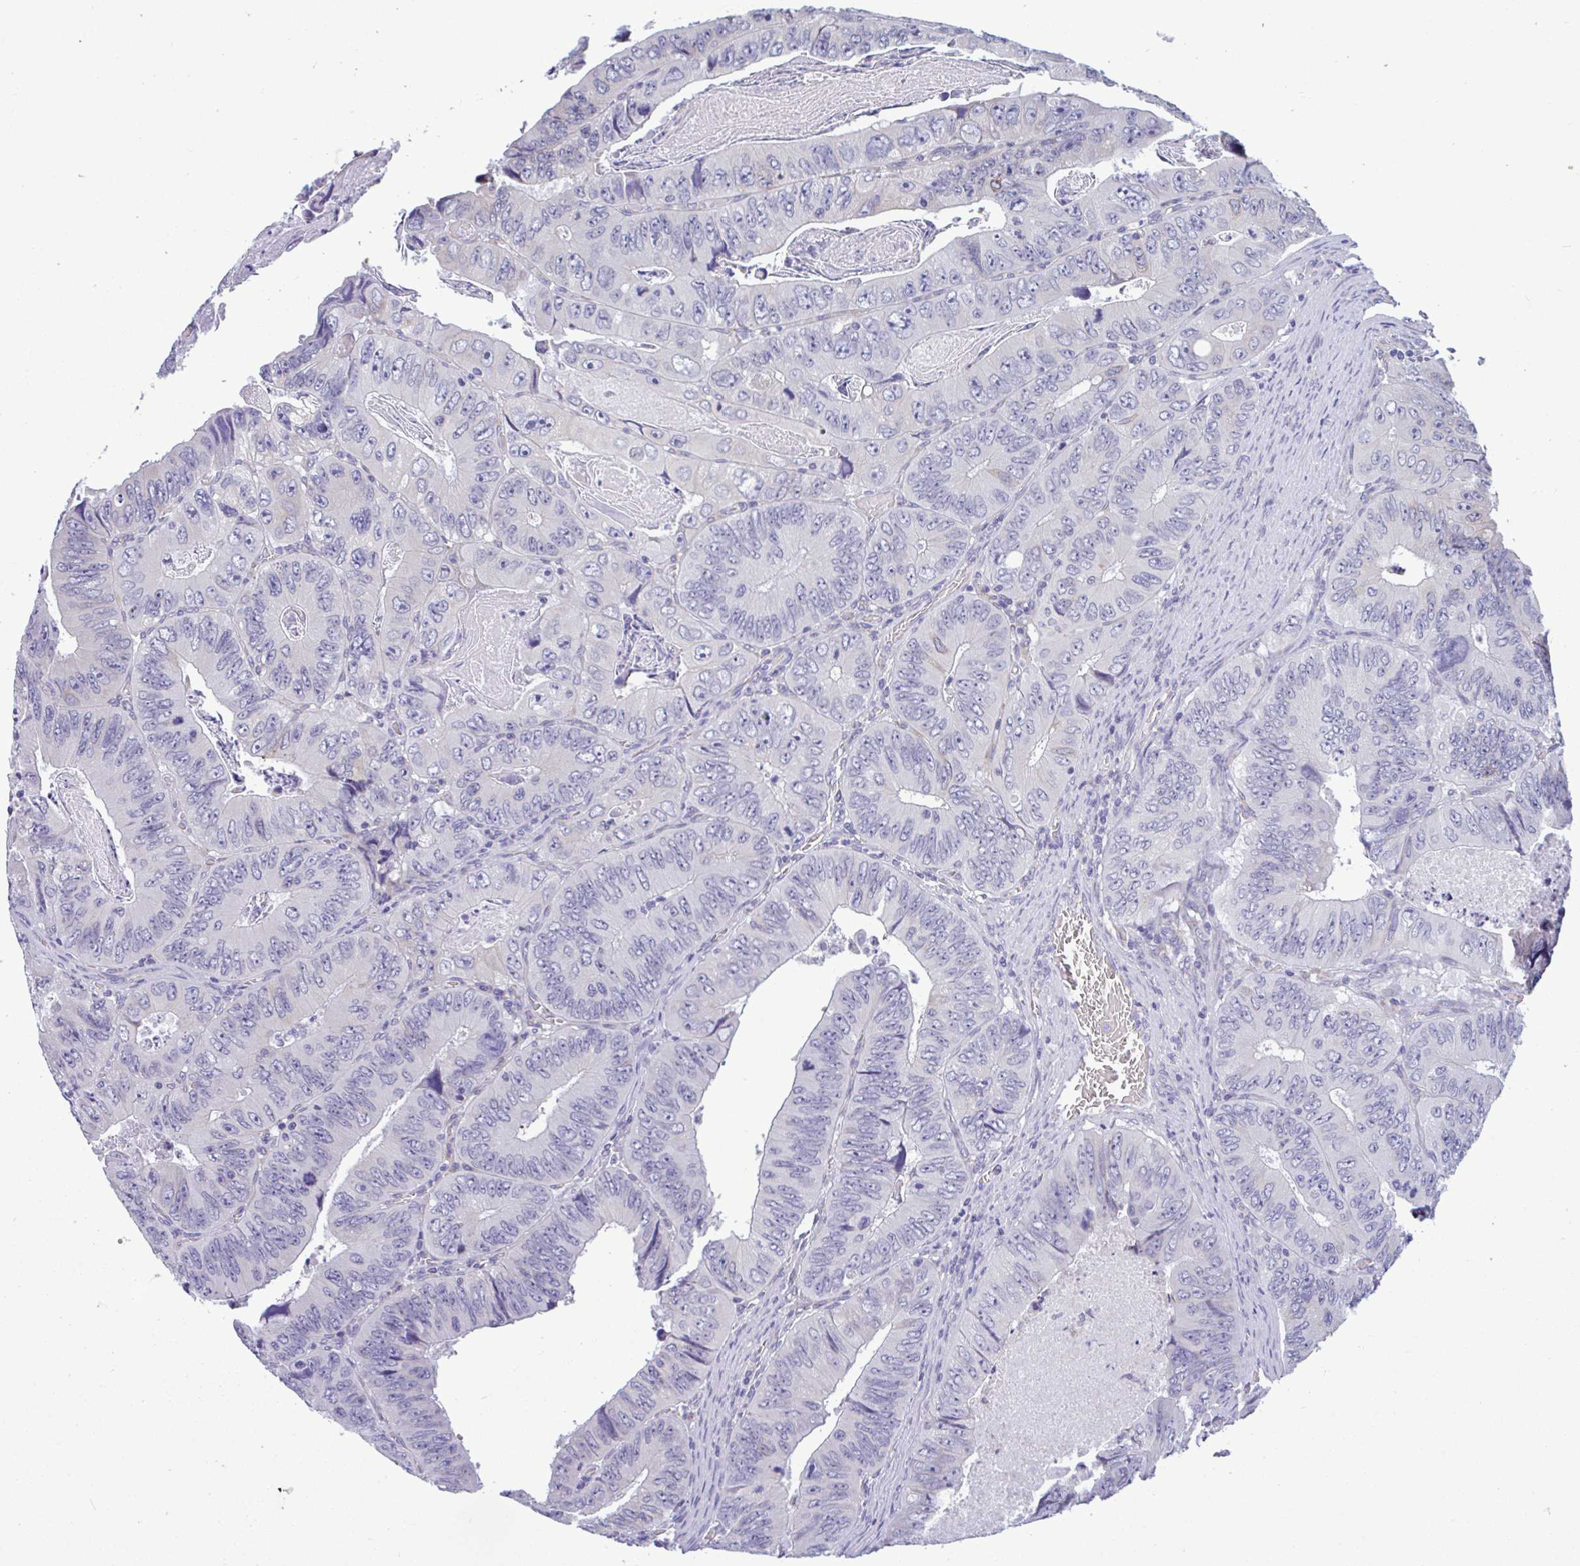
{"staining": {"intensity": "weak", "quantity": "<25%", "location": "cytoplasmic/membranous"}, "tissue": "colorectal cancer", "cell_type": "Tumor cells", "image_type": "cancer", "snomed": [{"axis": "morphology", "description": "Adenocarcinoma, NOS"}, {"axis": "topography", "description": "Colon"}], "caption": "IHC of human adenocarcinoma (colorectal) displays no staining in tumor cells.", "gene": "PIGK", "patient": {"sex": "female", "age": 84}}